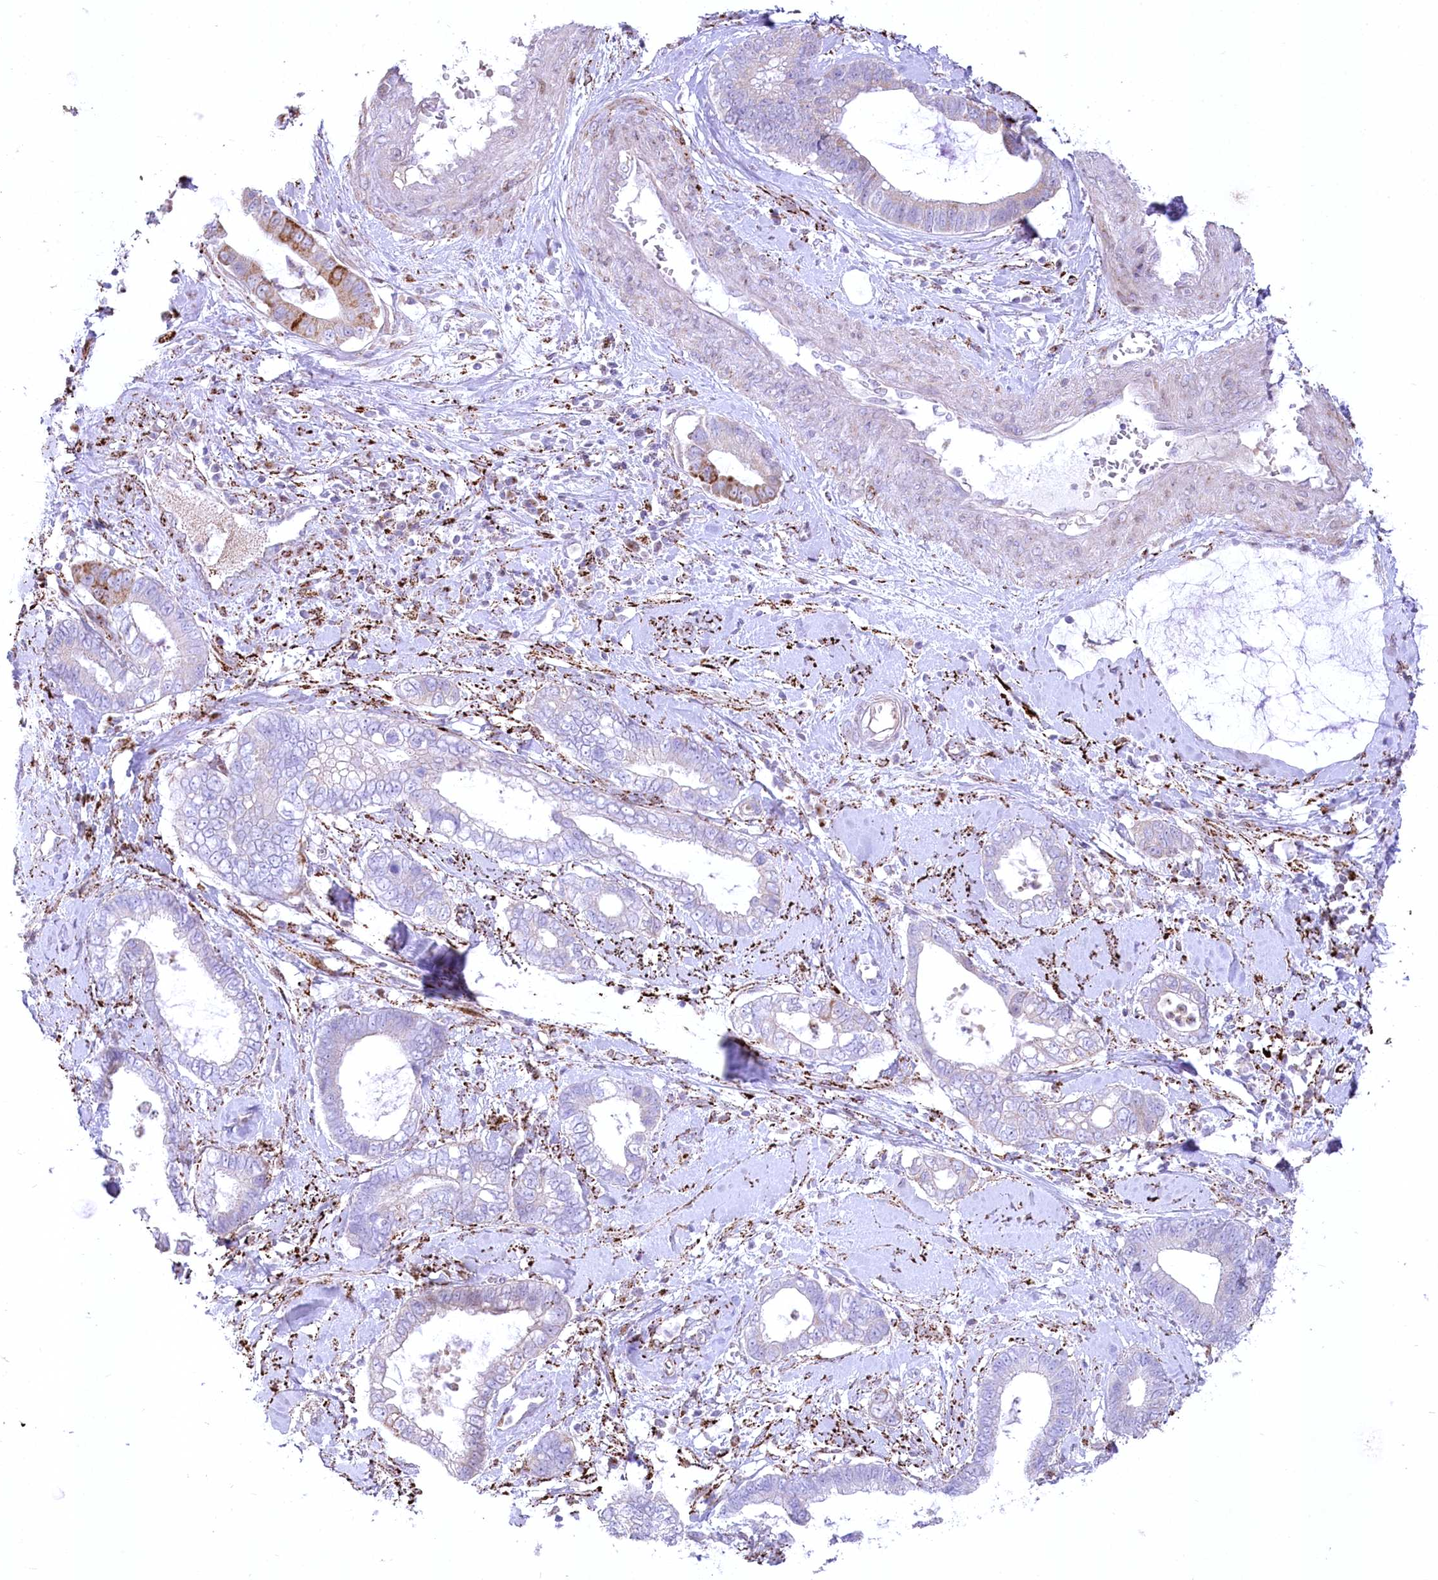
{"staining": {"intensity": "moderate", "quantity": "<25%", "location": "cytoplasmic/membranous"}, "tissue": "cervical cancer", "cell_type": "Tumor cells", "image_type": "cancer", "snomed": [{"axis": "morphology", "description": "Adenocarcinoma, NOS"}, {"axis": "topography", "description": "Cervix"}], "caption": "Tumor cells display low levels of moderate cytoplasmic/membranous expression in about <25% of cells in human cervical cancer.", "gene": "CEP164", "patient": {"sex": "female", "age": 44}}